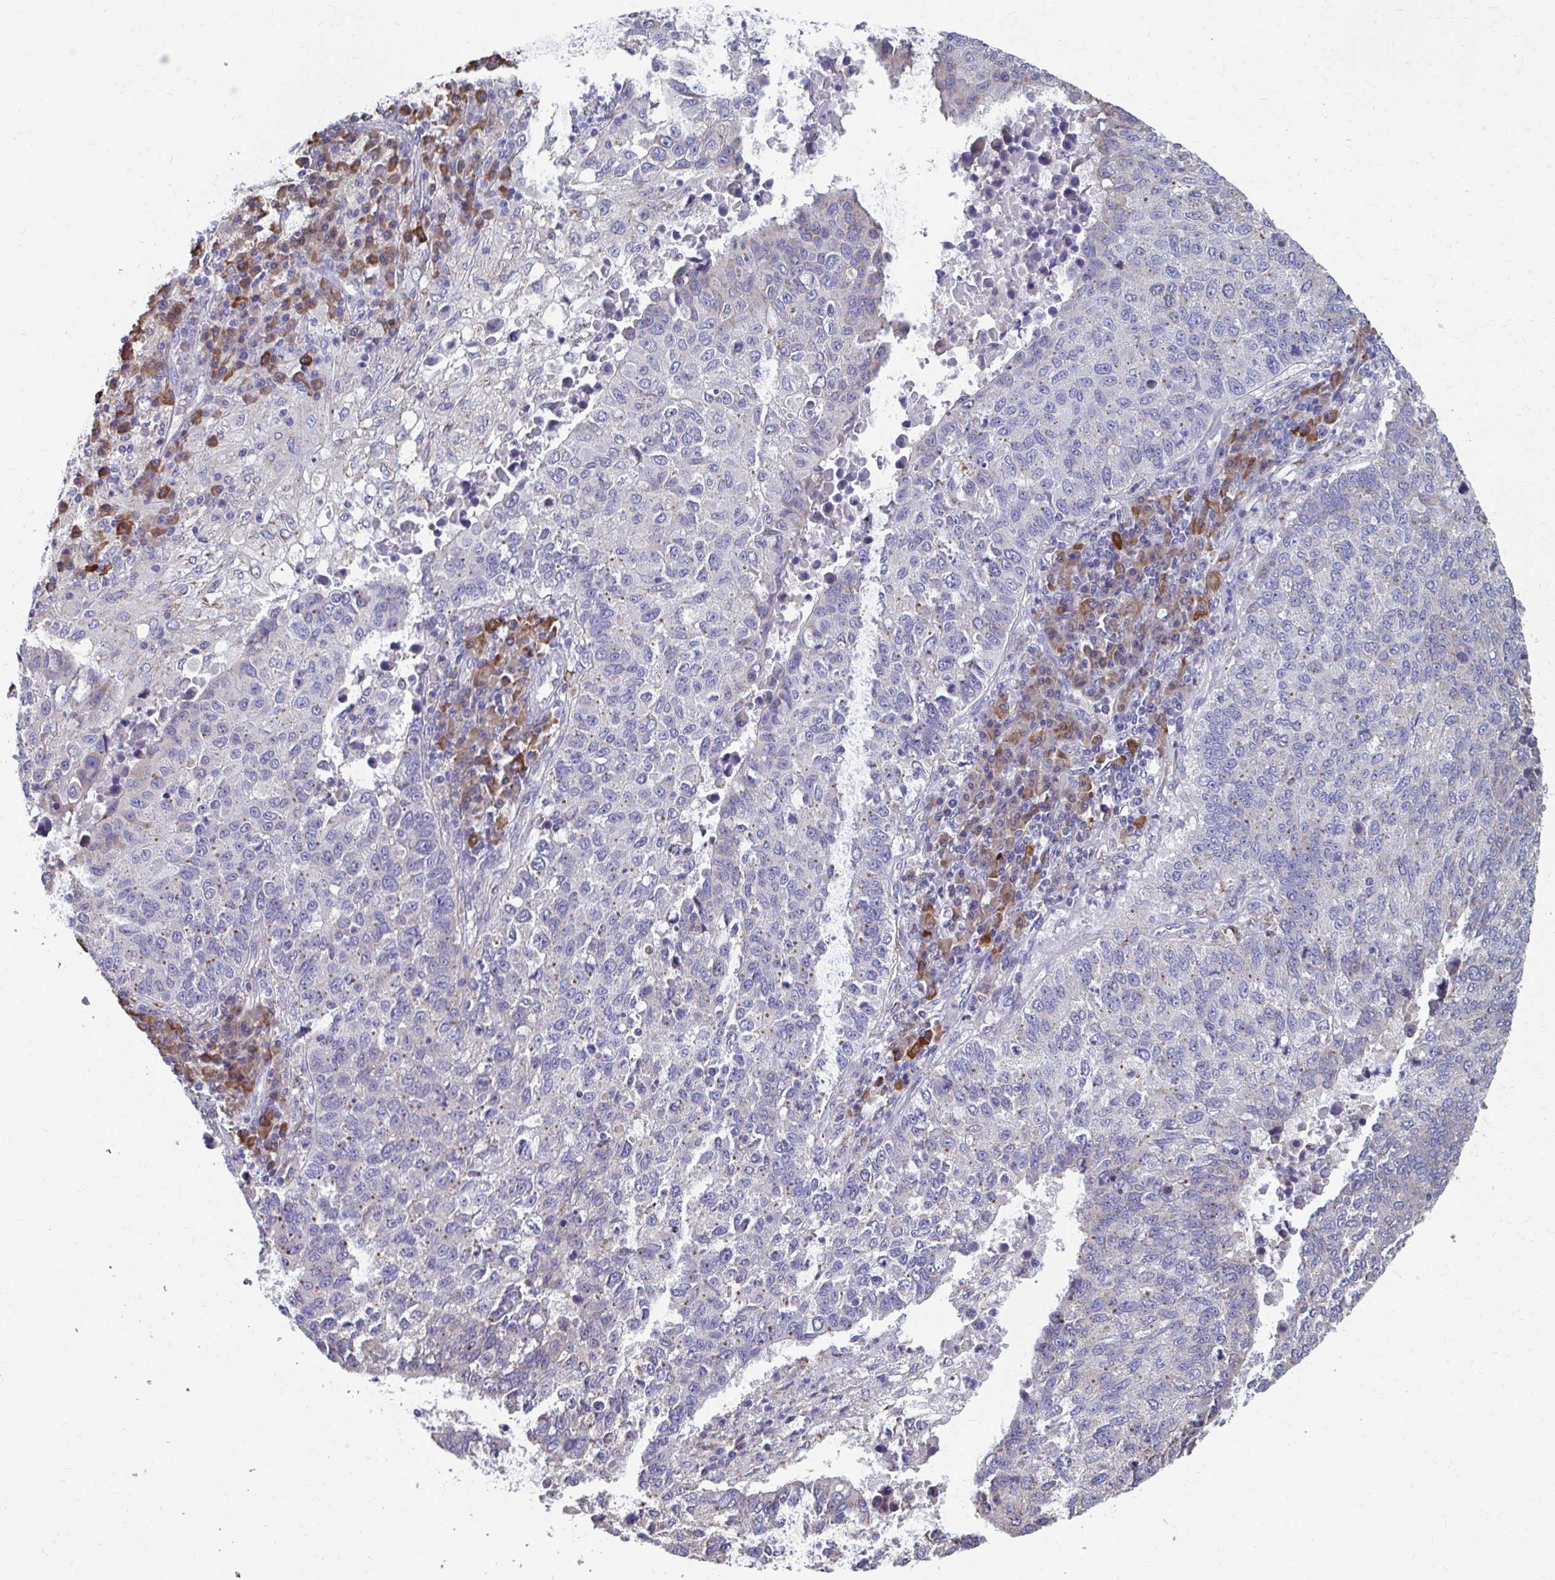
{"staining": {"intensity": "negative", "quantity": "none", "location": "none"}, "tissue": "lung cancer", "cell_type": "Tumor cells", "image_type": "cancer", "snomed": [{"axis": "morphology", "description": "Squamous cell carcinoma, NOS"}, {"axis": "topography", "description": "Lung"}], "caption": "Immunohistochemistry of human lung cancer reveals no expression in tumor cells.", "gene": "FKBP2", "patient": {"sex": "male", "age": 73}}